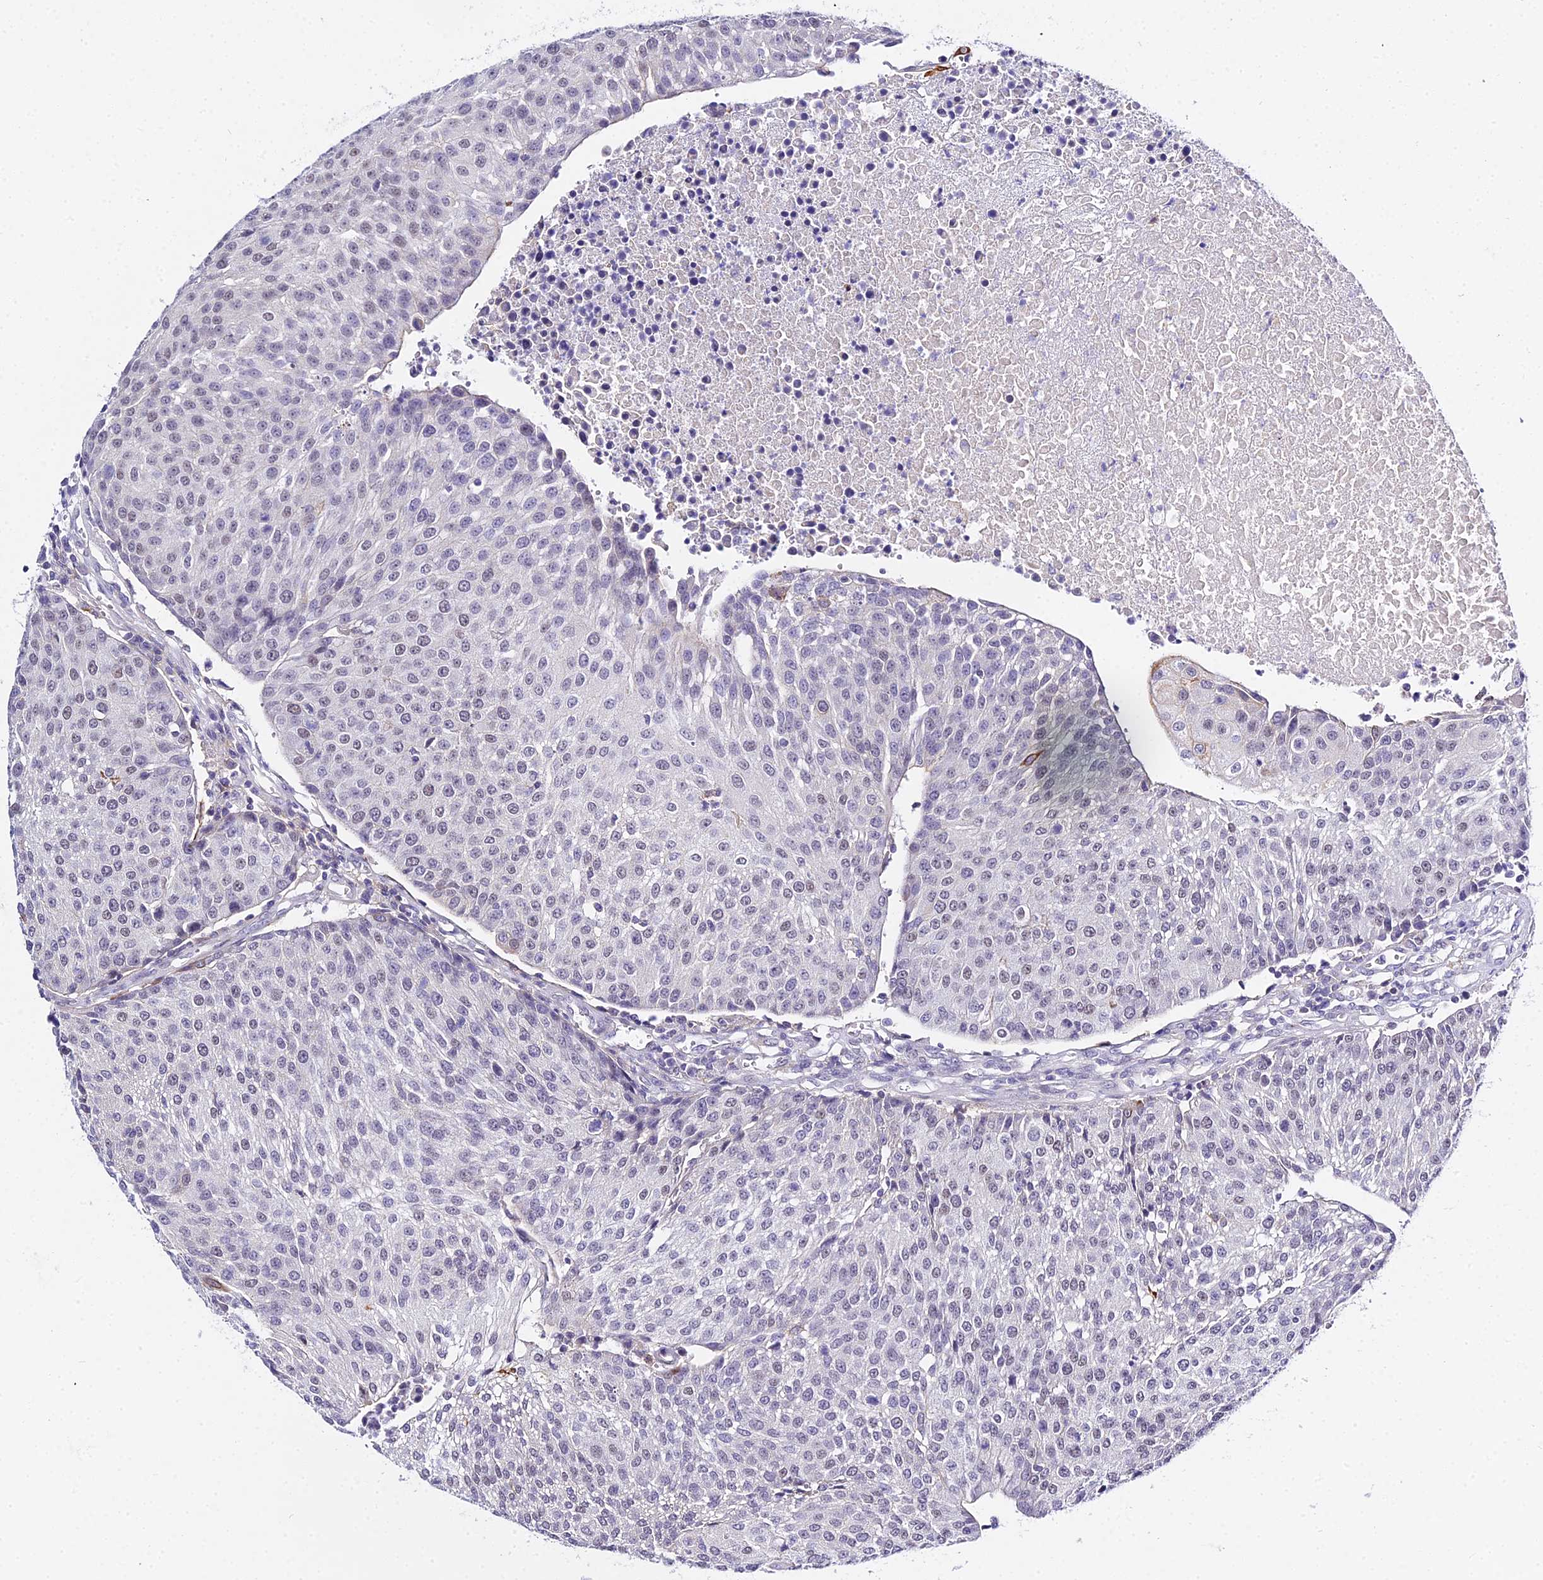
{"staining": {"intensity": "moderate", "quantity": "<25%", "location": "cytoplasmic/membranous"}, "tissue": "urothelial cancer", "cell_type": "Tumor cells", "image_type": "cancer", "snomed": [{"axis": "morphology", "description": "Urothelial carcinoma, High grade"}, {"axis": "topography", "description": "Urinary bladder"}], "caption": "High-grade urothelial carcinoma stained with a protein marker shows moderate staining in tumor cells.", "gene": "ZNF628", "patient": {"sex": "female", "age": 85}}